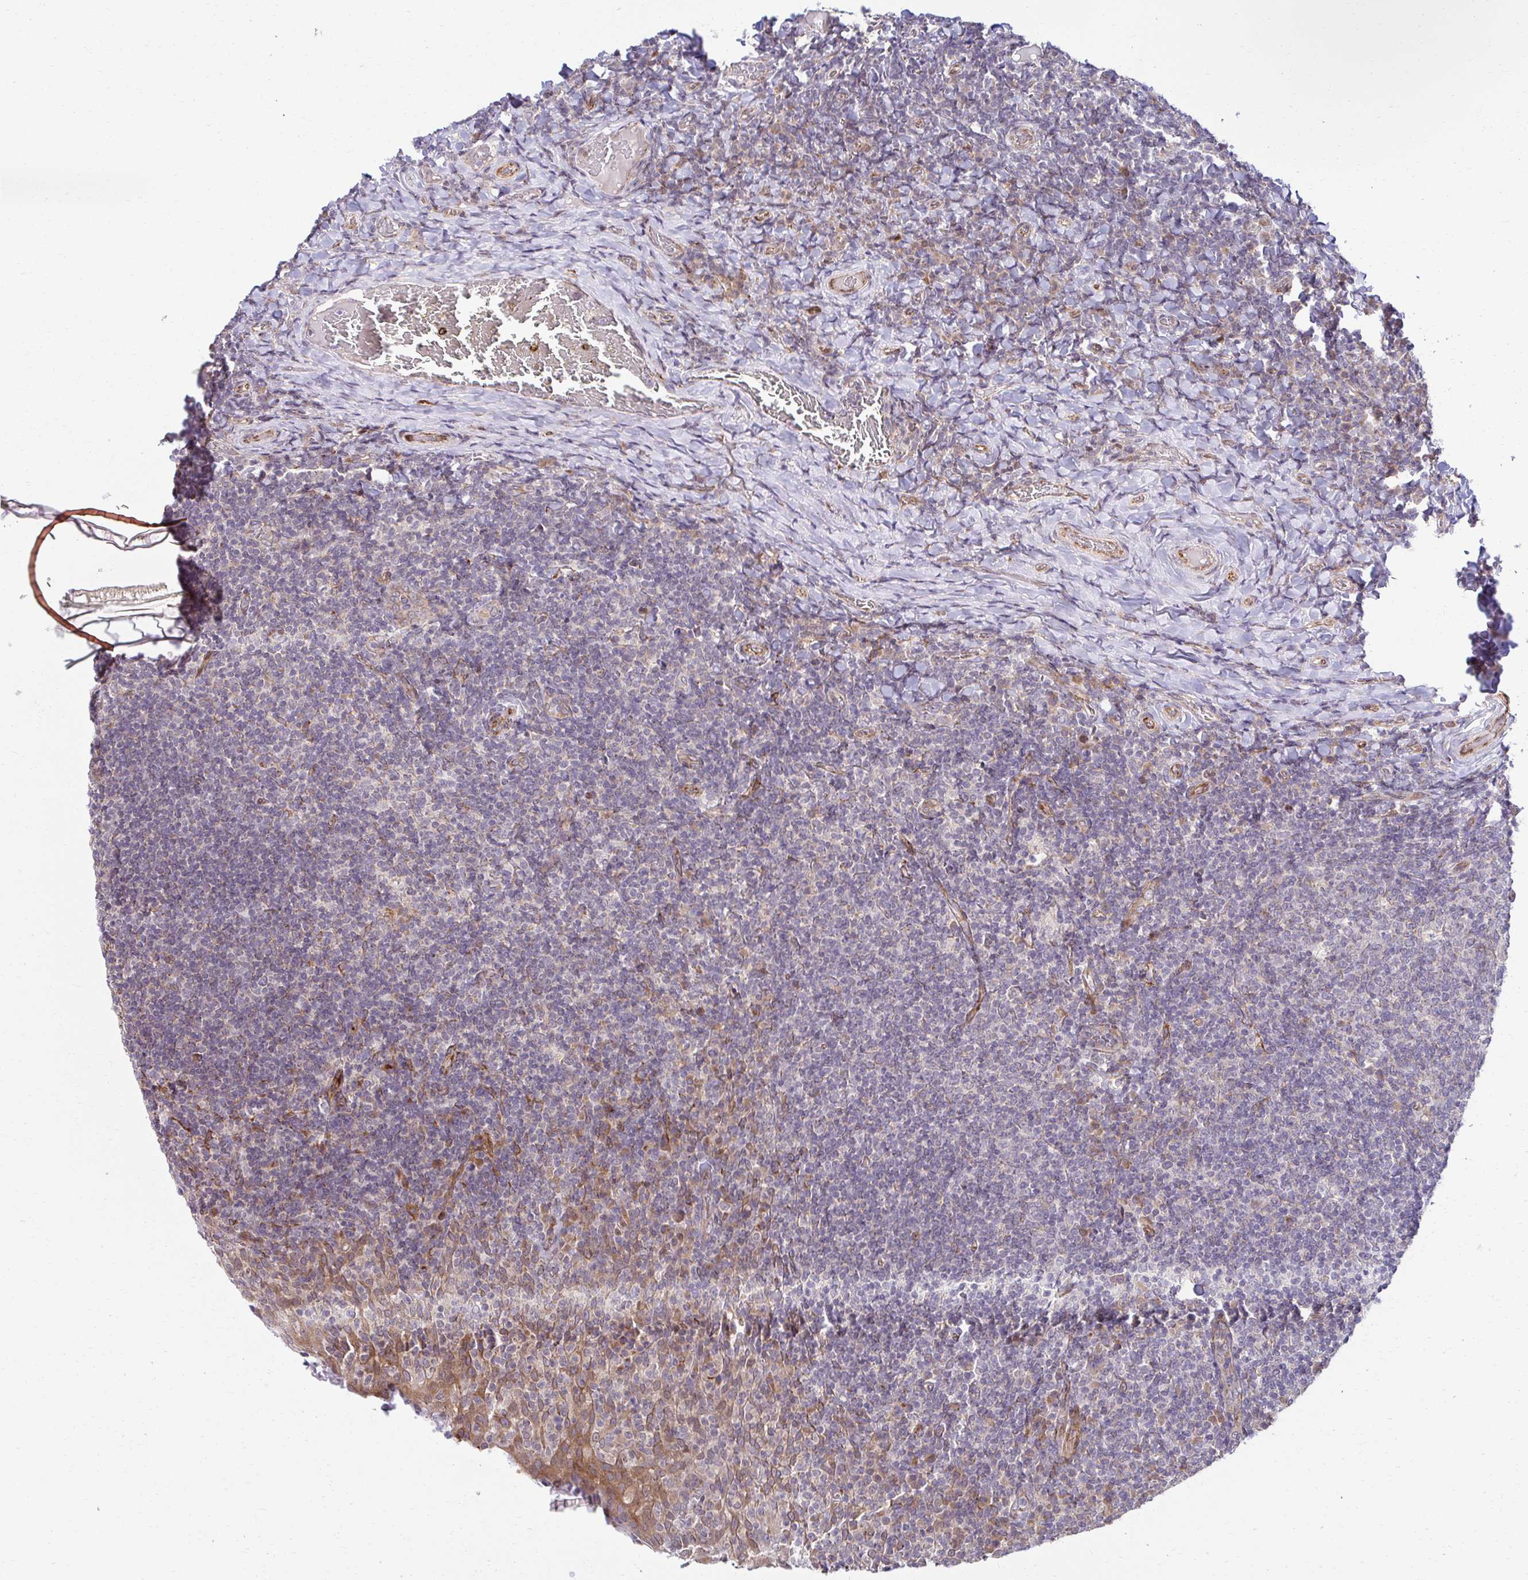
{"staining": {"intensity": "negative", "quantity": "none", "location": "none"}, "tissue": "tonsil", "cell_type": "Germinal center cells", "image_type": "normal", "snomed": [{"axis": "morphology", "description": "Normal tissue, NOS"}, {"axis": "topography", "description": "Tonsil"}], "caption": "Germinal center cells are negative for protein expression in benign human tonsil. (Brightfield microscopy of DAB (3,3'-diaminobenzidine) immunohistochemistry at high magnification).", "gene": "HPS1", "patient": {"sex": "female", "age": 10}}